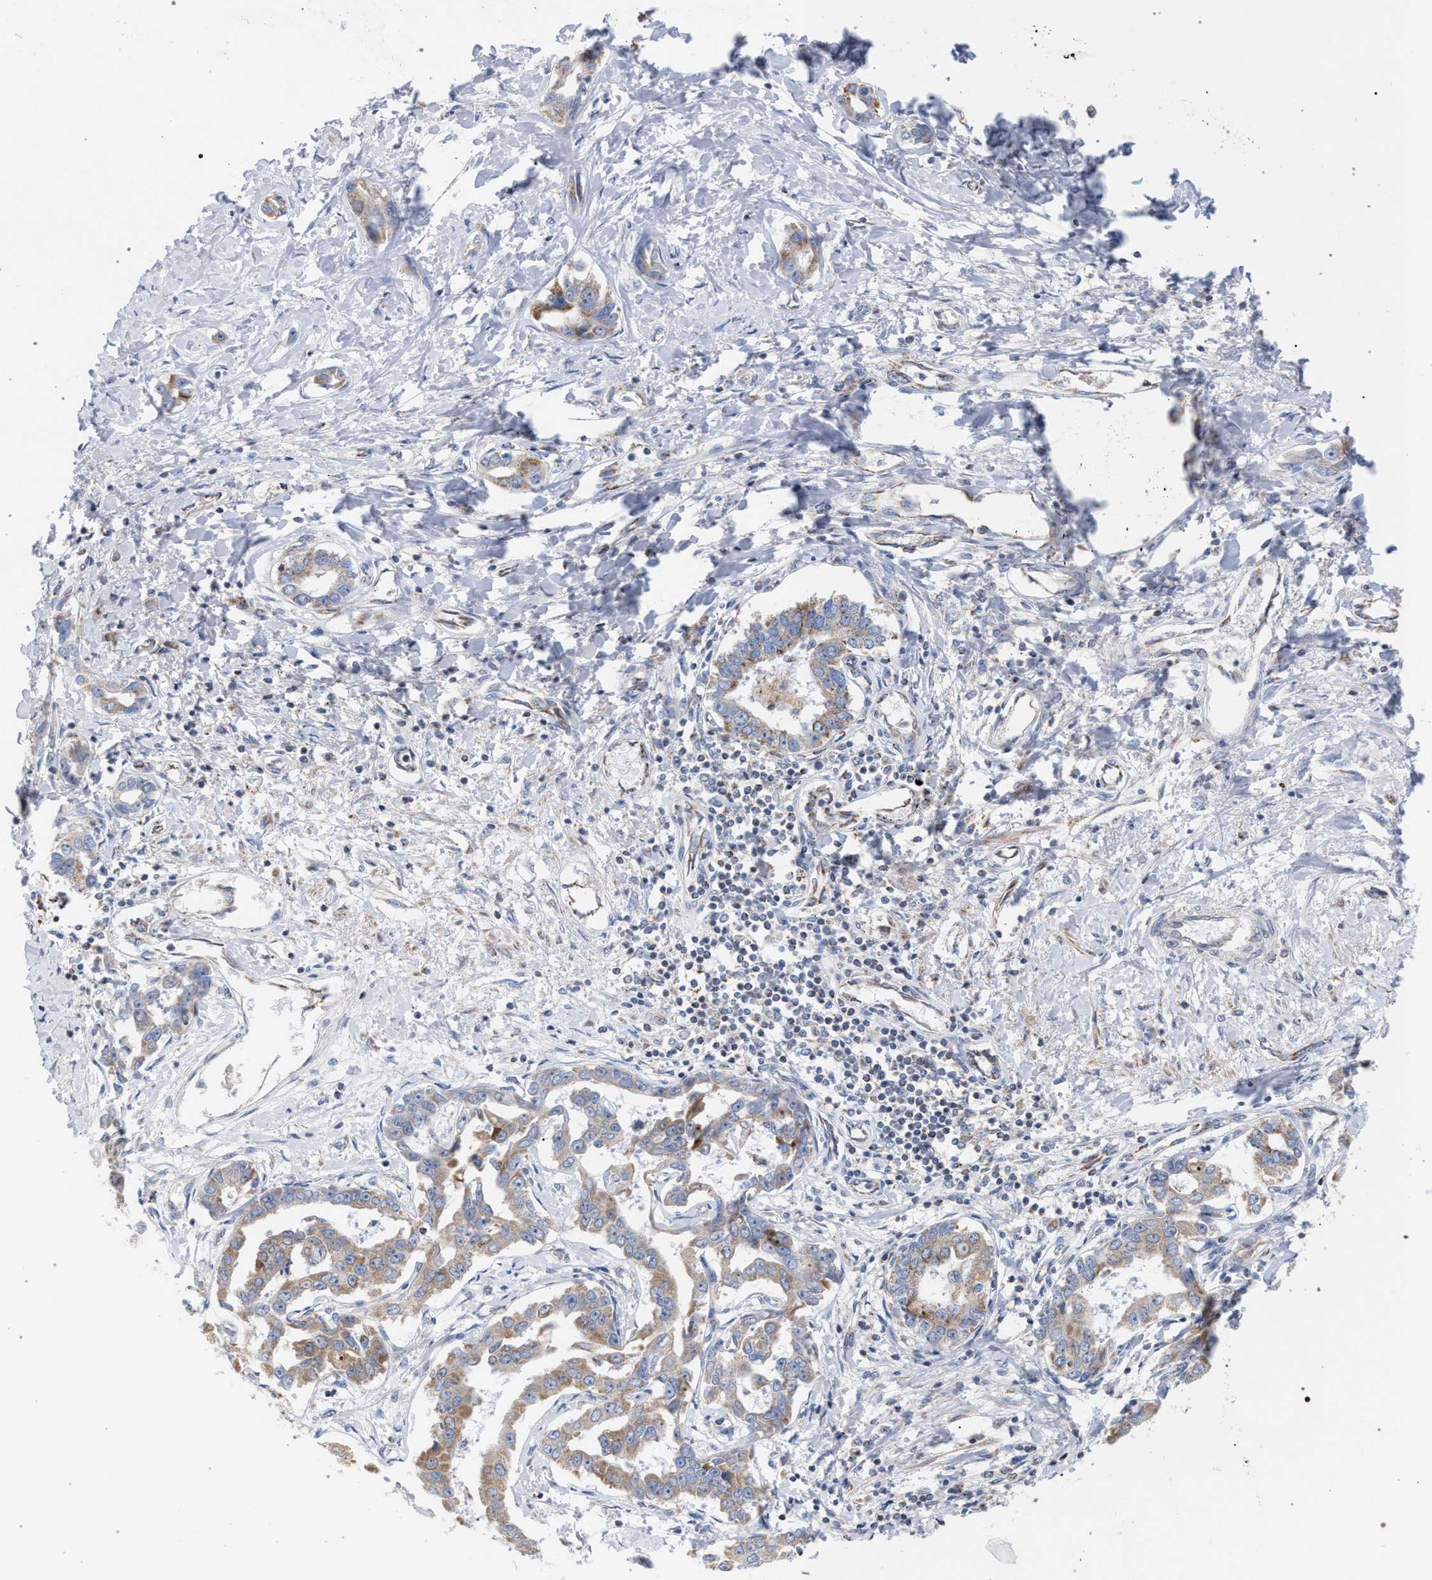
{"staining": {"intensity": "moderate", "quantity": ">75%", "location": "cytoplasmic/membranous"}, "tissue": "liver cancer", "cell_type": "Tumor cells", "image_type": "cancer", "snomed": [{"axis": "morphology", "description": "Cholangiocarcinoma"}, {"axis": "topography", "description": "Liver"}], "caption": "IHC (DAB (3,3'-diaminobenzidine)) staining of liver cancer displays moderate cytoplasmic/membranous protein staining in approximately >75% of tumor cells. Using DAB (3,3'-diaminobenzidine) (brown) and hematoxylin (blue) stains, captured at high magnification using brightfield microscopy.", "gene": "ECI2", "patient": {"sex": "male", "age": 59}}